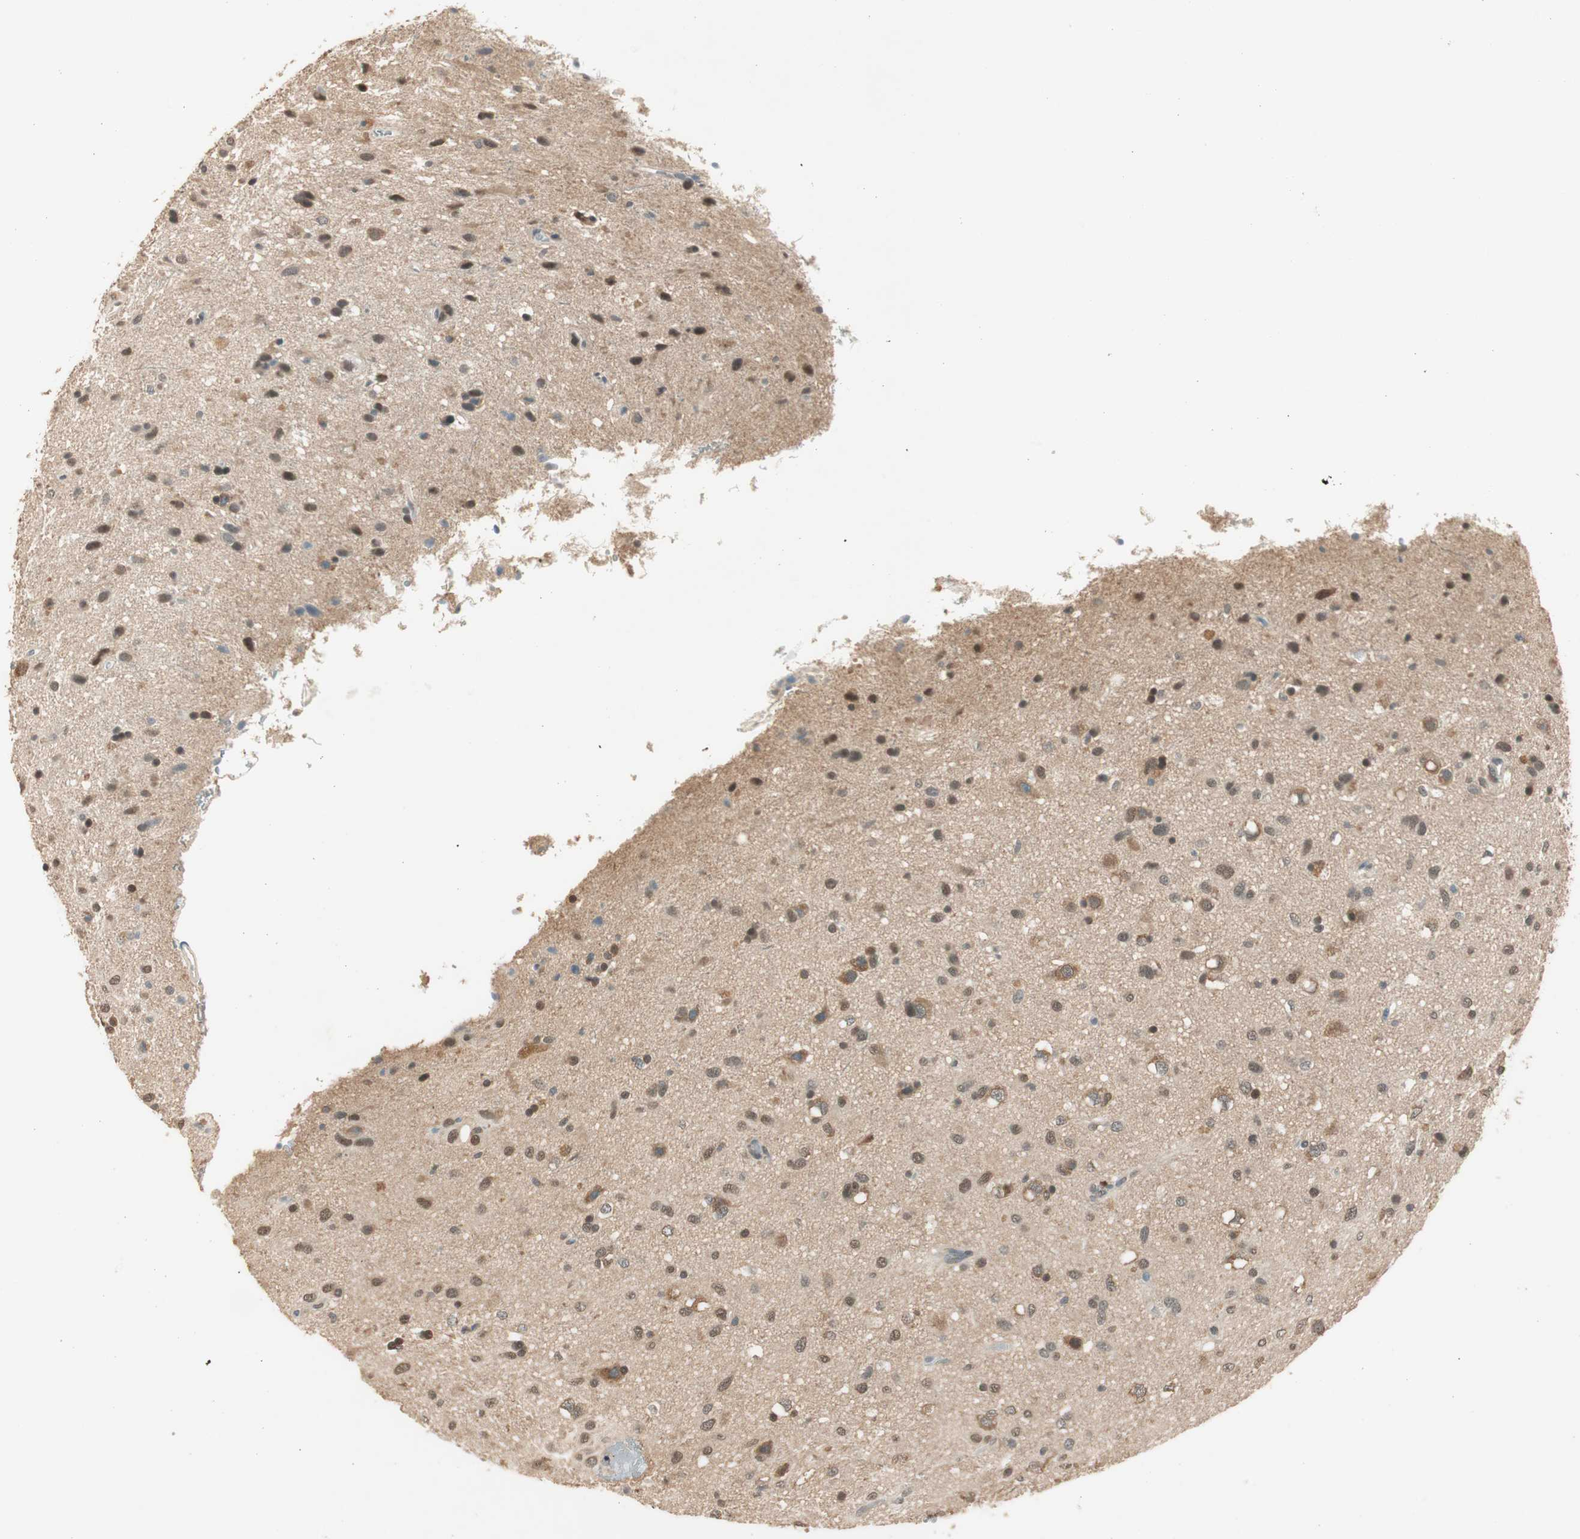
{"staining": {"intensity": "weak", "quantity": "25%-75%", "location": "cytoplasmic/membranous,nuclear"}, "tissue": "glioma", "cell_type": "Tumor cells", "image_type": "cancer", "snomed": [{"axis": "morphology", "description": "Glioma, malignant, Low grade"}, {"axis": "topography", "description": "Brain"}], "caption": "This image exhibits IHC staining of glioma, with low weak cytoplasmic/membranous and nuclear staining in approximately 25%-75% of tumor cells.", "gene": "USP5", "patient": {"sex": "male", "age": 77}}